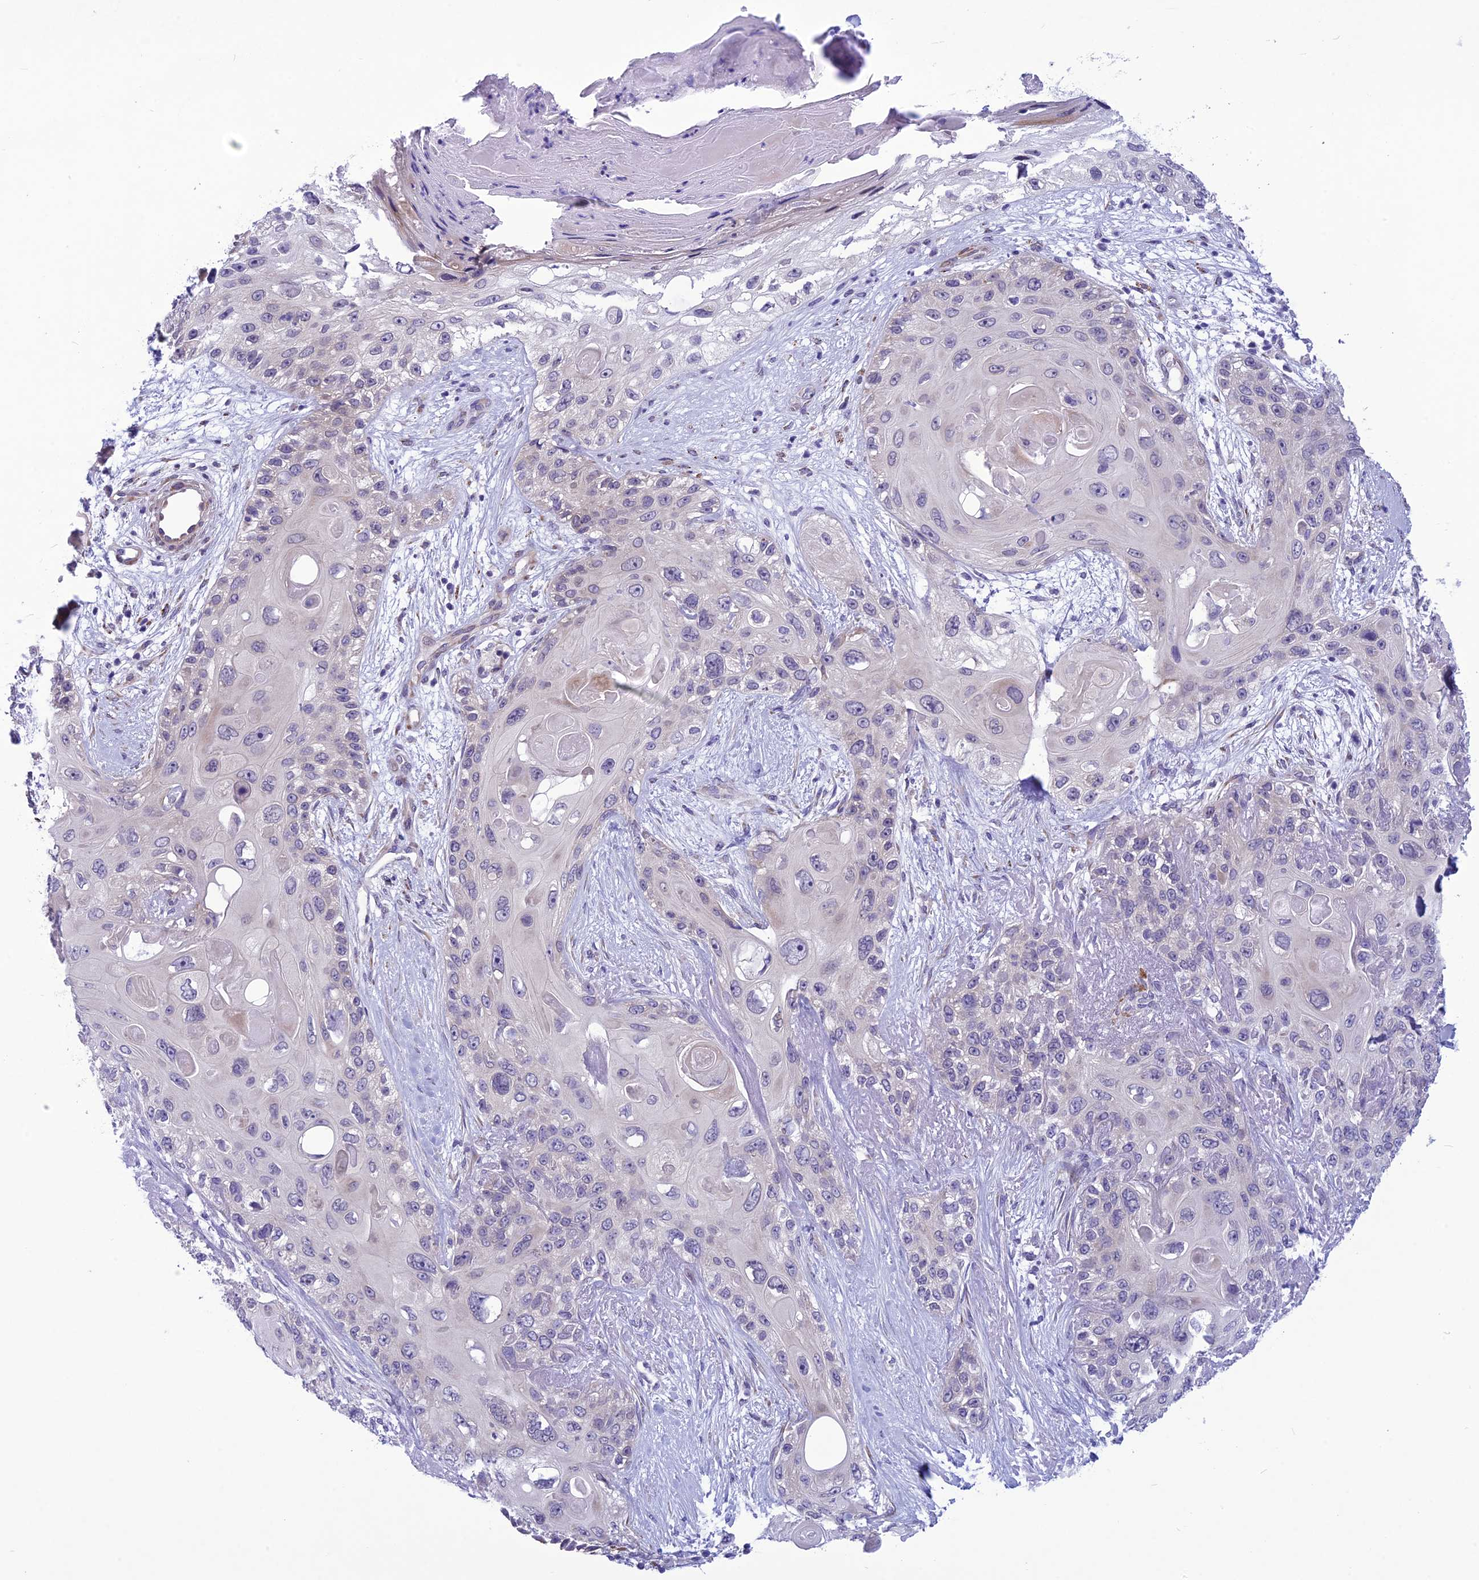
{"staining": {"intensity": "negative", "quantity": "none", "location": "none"}, "tissue": "skin cancer", "cell_type": "Tumor cells", "image_type": "cancer", "snomed": [{"axis": "morphology", "description": "Normal tissue, NOS"}, {"axis": "morphology", "description": "Squamous cell carcinoma, NOS"}, {"axis": "topography", "description": "Skin"}], "caption": "Immunohistochemistry of human squamous cell carcinoma (skin) displays no expression in tumor cells. (Stains: DAB IHC with hematoxylin counter stain, Microscopy: brightfield microscopy at high magnification).", "gene": "PSMF1", "patient": {"sex": "male", "age": 72}}